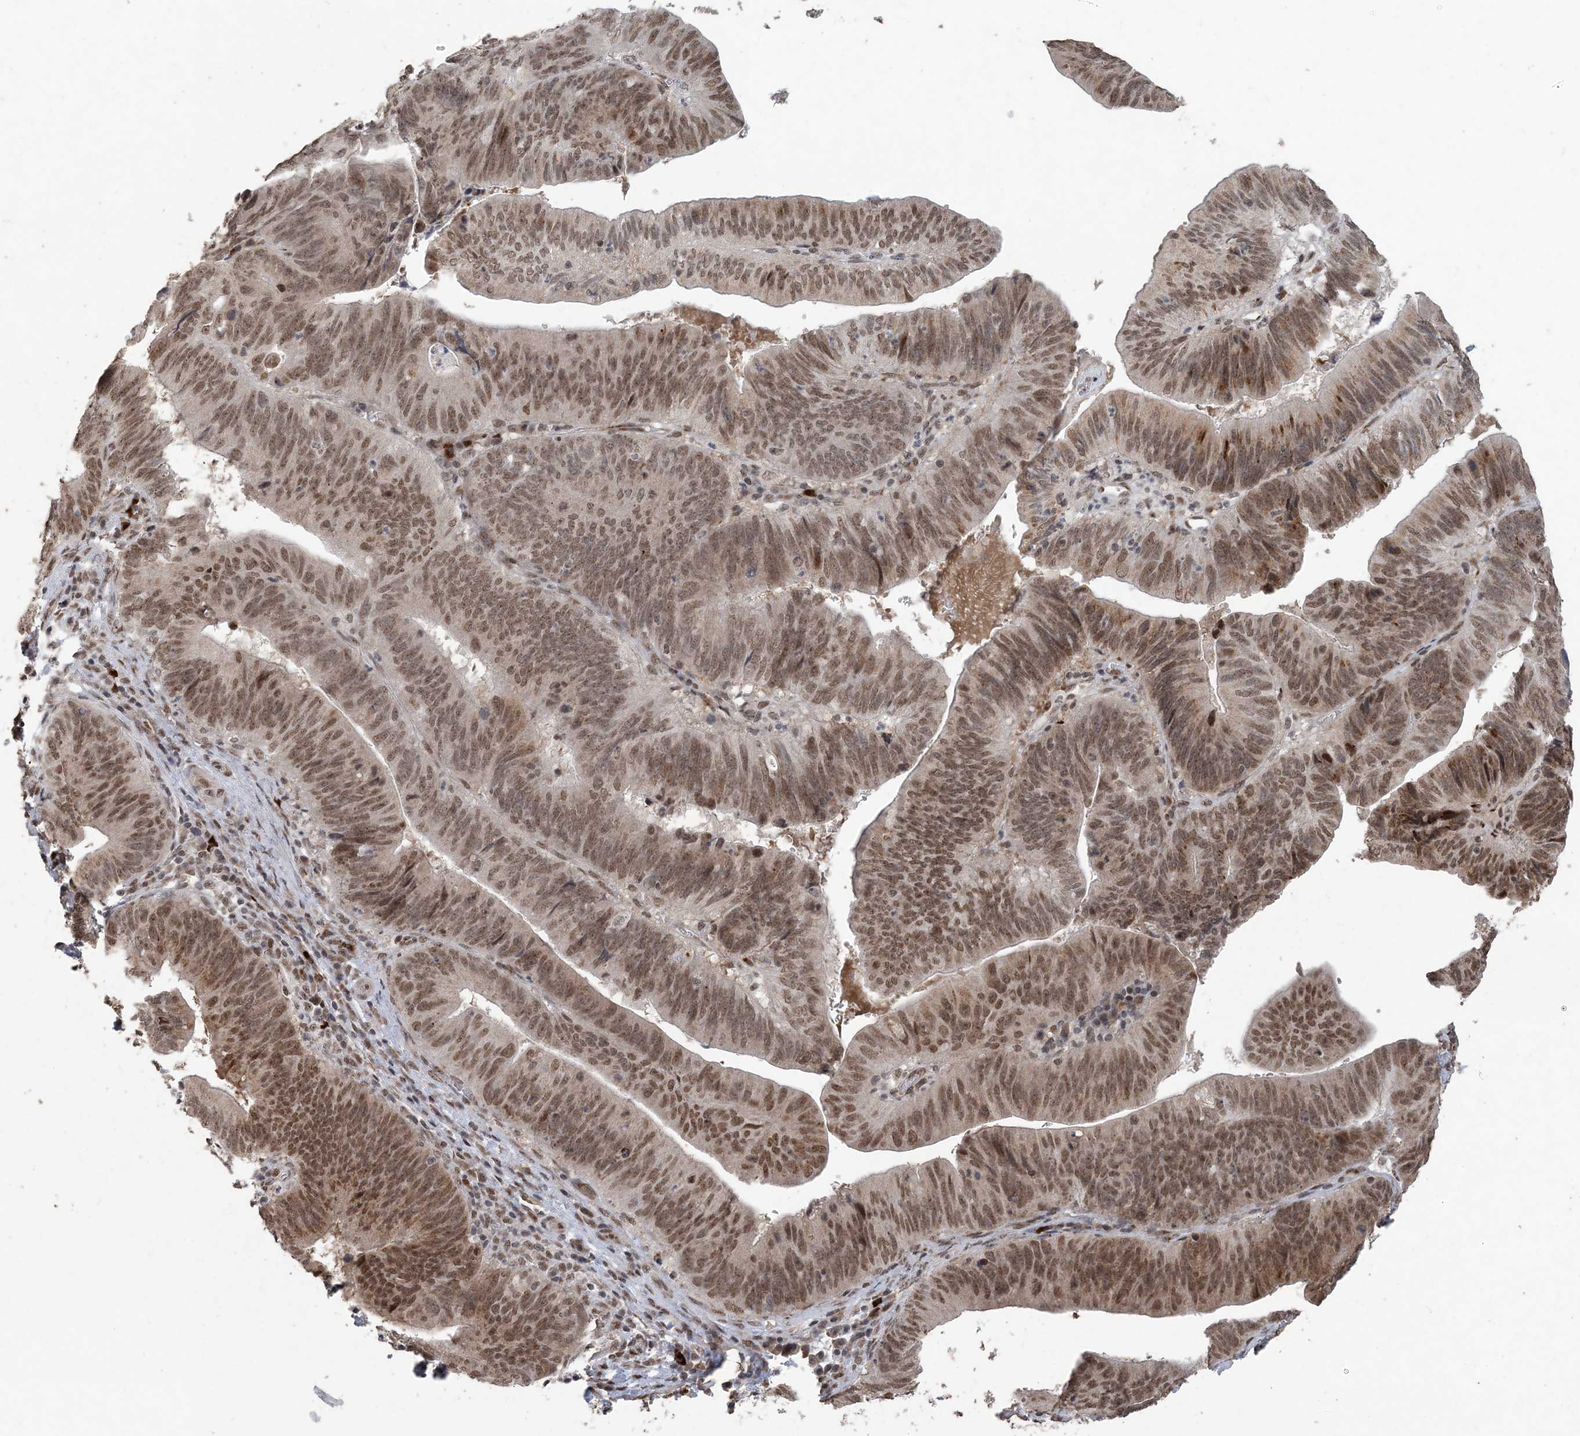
{"staining": {"intensity": "moderate", "quantity": ">75%", "location": "cytoplasmic/membranous,nuclear"}, "tissue": "pancreatic cancer", "cell_type": "Tumor cells", "image_type": "cancer", "snomed": [{"axis": "morphology", "description": "Adenocarcinoma, NOS"}, {"axis": "topography", "description": "Pancreas"}], "caption": "Immunohistochemistry (IHC) histopathology image of neoplastic tissue: human adenocarcinoma (pancreatic) stained using immunohistochemistry demonstrates medium levels of moderate protein expression localized specifically in the cytoplasmic/membranous and nuclear of tumor cells, appearing as a cytoplasmic/membranous and nuclear brown color.", "gene": "MBD2", "patient": {"sex": "male", "age": 63}}